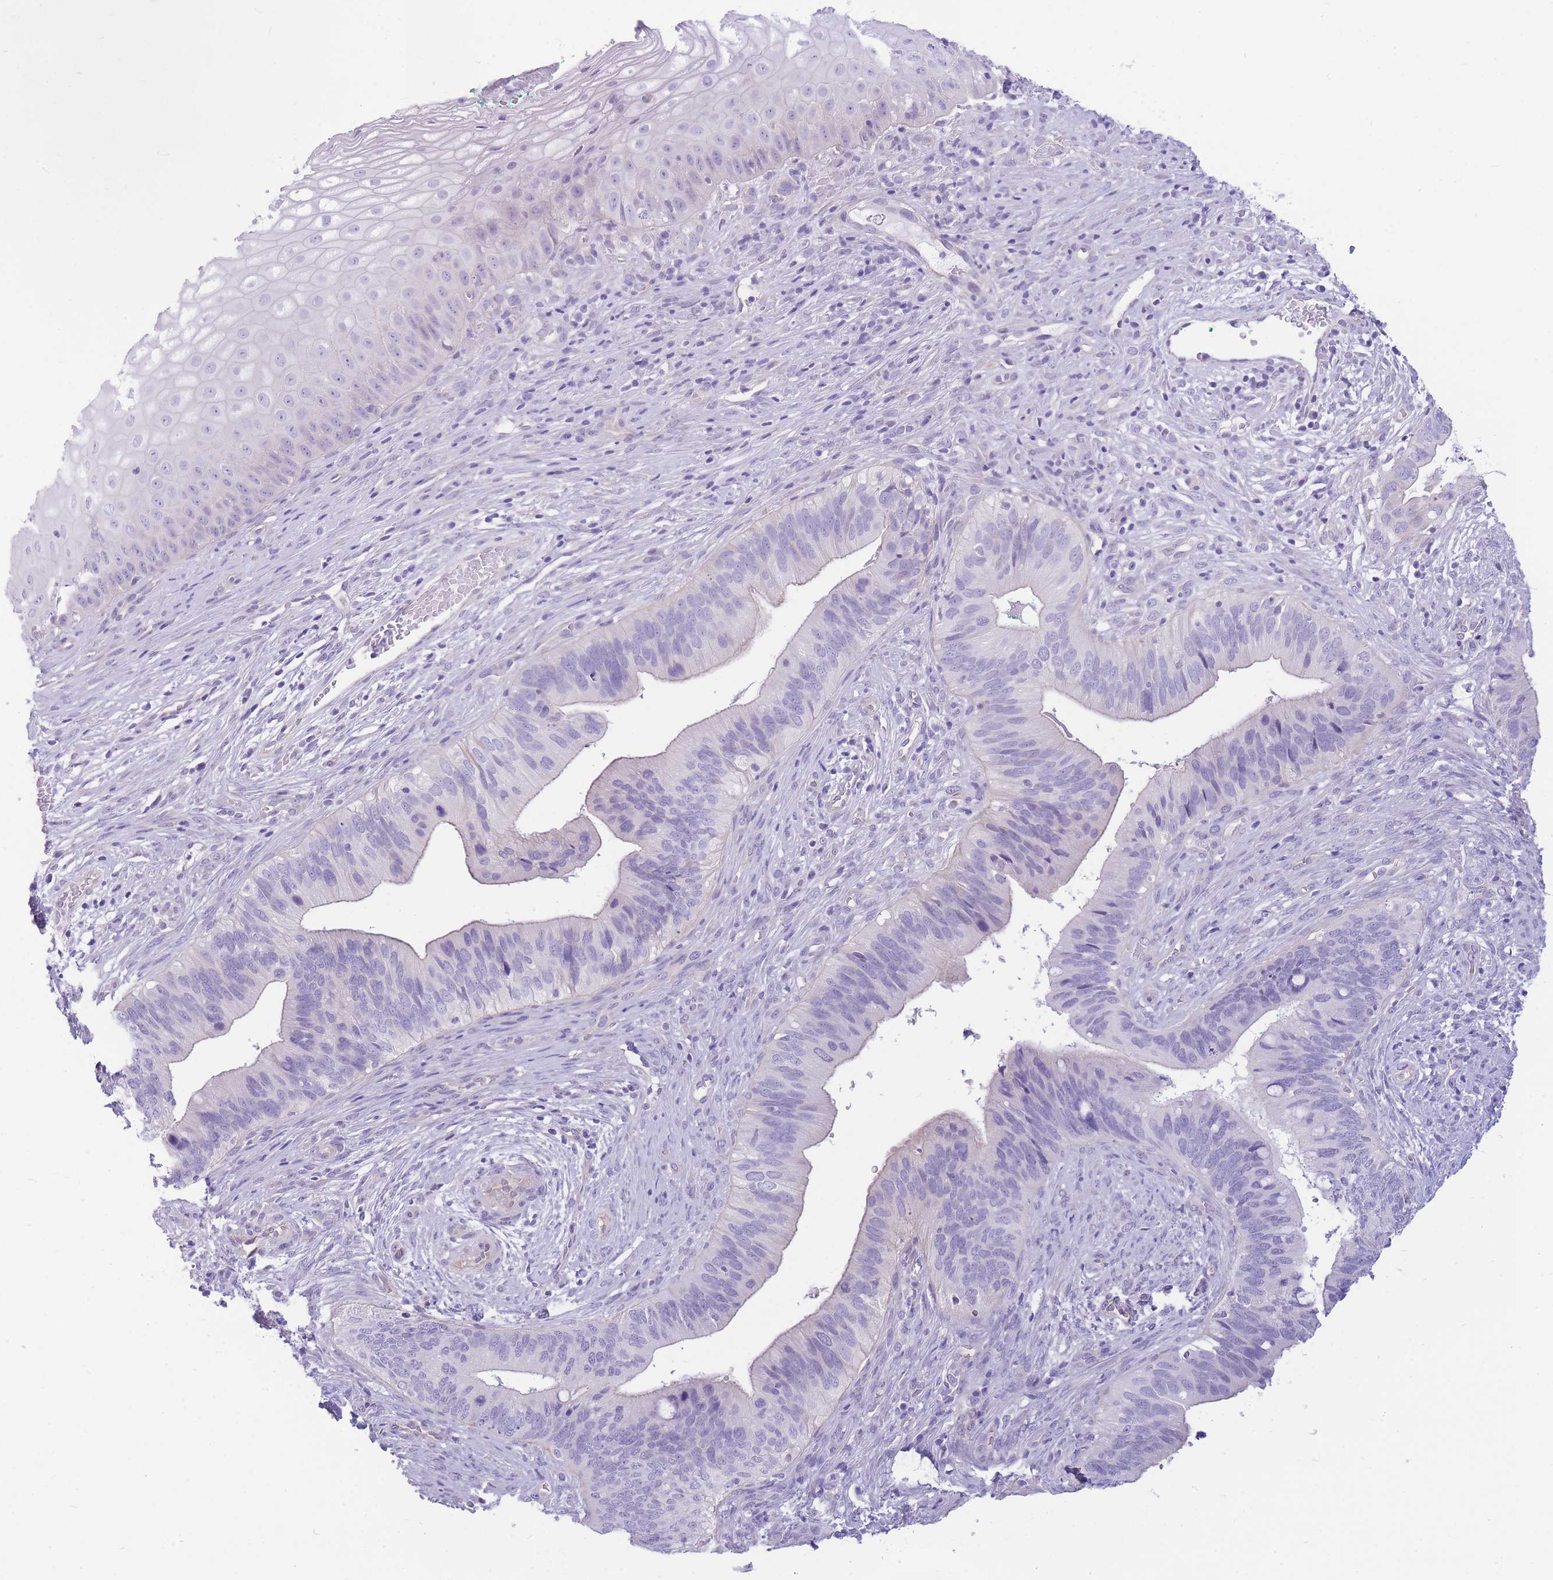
{"staining": {"intensity": "negative", "quantity": "none", "location": "none"}, "tissue": "cervical cancer", "cell_type": "Tumor cells", "image_type": "cancer", "snomed": [{"axis": "morphology", "description": "Adenocarcinoma, NOS"}, {"axis": "topography", "description": "Cervix"}], "caption": "A high-resolution image shows IHC staining of cervical cancer, which exhibits no significant expression in tumor cells.", "gene": "ZNF311", "patient": {"sex": "female", "age": 42}}